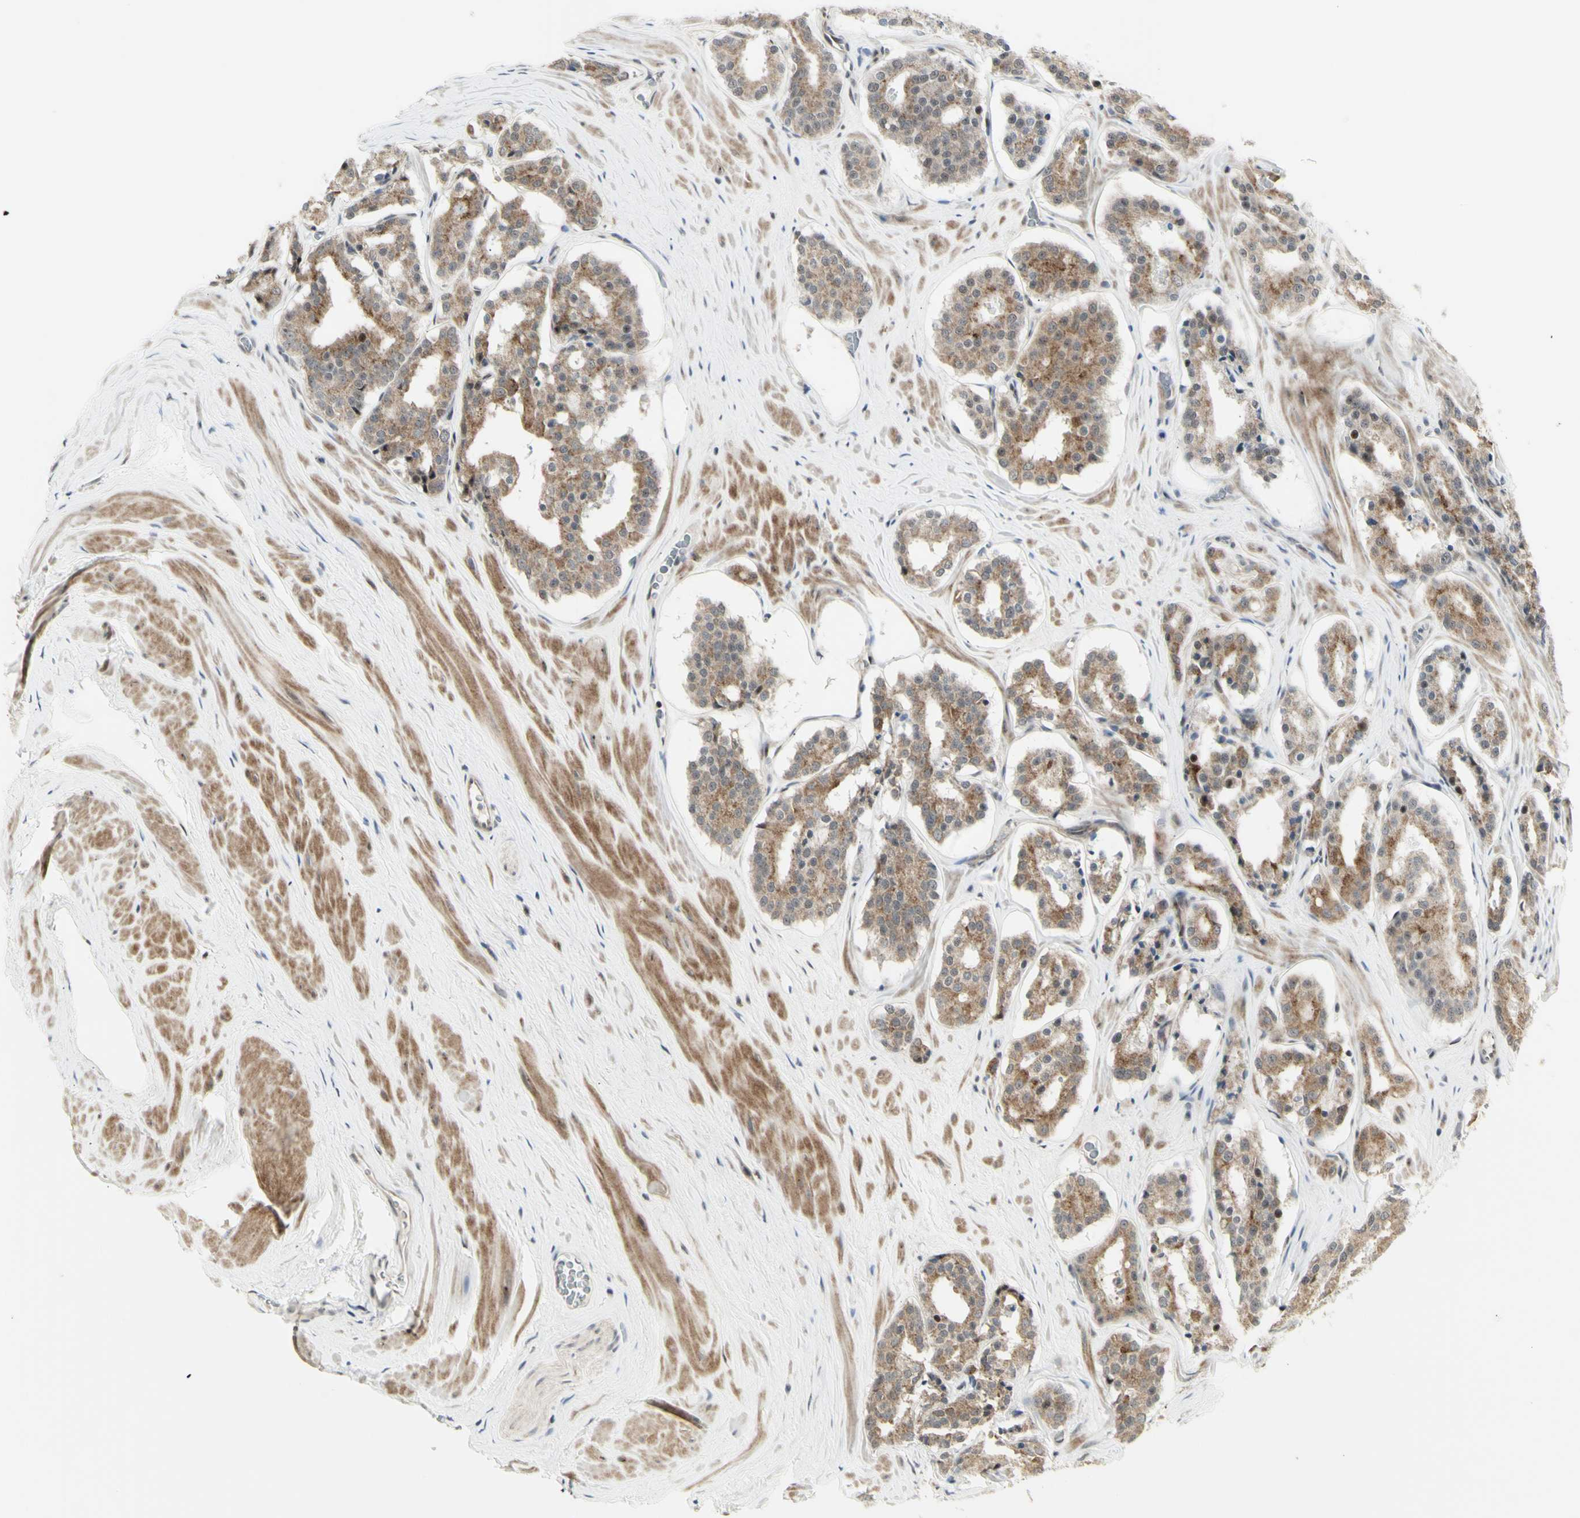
{"staining": {"intensity": "weak", "quantity": ">75%", "location": "cytoplasmic/membranous"}, "tissue": "prostate cancer", "cell_type": "Tumor cells", "image_type": "cancer", "snomed": [{"axis": "morphology", "description": "Adenocarcinoma, High grade"}, {"axis": "topography", "description": "Prostate"}], "caption": "Protein expression analysis of high-grade adenocarcinoma (prostate) exhibits weak cytoplasmic/membranous staining in approximately >75% of tumor cells. Nuclei are stained in blue.", "gene": "DHRS7B", "patient": {"sex": "male", "age": 60}}